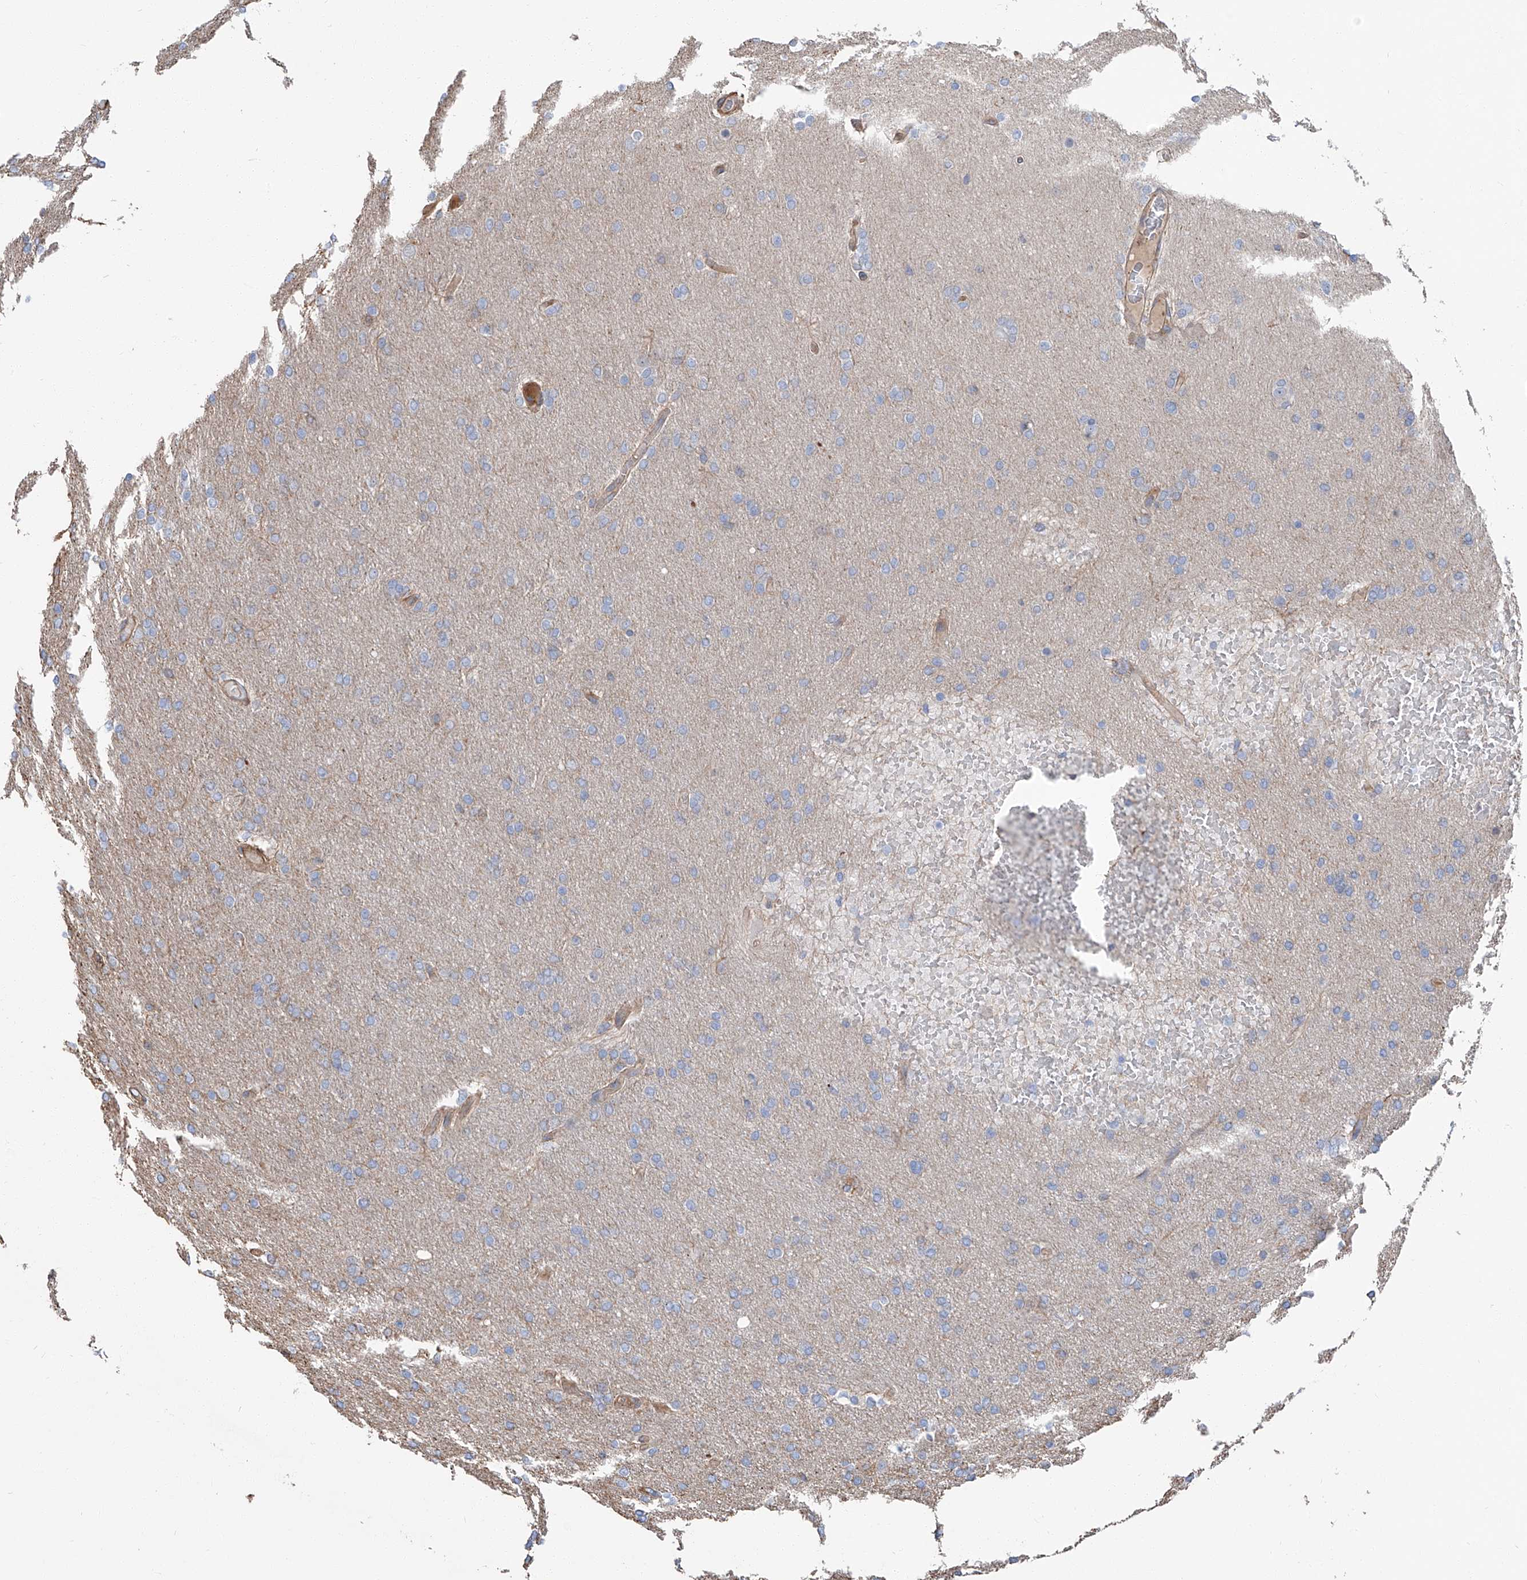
{"staining": {"intensity": "negative", "quantity": "none", "location": "none"}, "tissue": "glioma", "cell_type": "Tumor cells", "image_type": "cancer", "snomed": [{"axis": "morphology", "description": "Glioma, malignant, High grade"}, {"axis": "topography", "description": "Cerebral cortex"}], "caption": "High magnification brightfield microscopy of glioma stained with DAB (3,3'-diaminobenzidine) (brown) and counterstained with hematoxylin (blue): tumor cells show no significant staining.", "gene": "PIEZO2", "patient": {"sex": "female", "age": 36}}